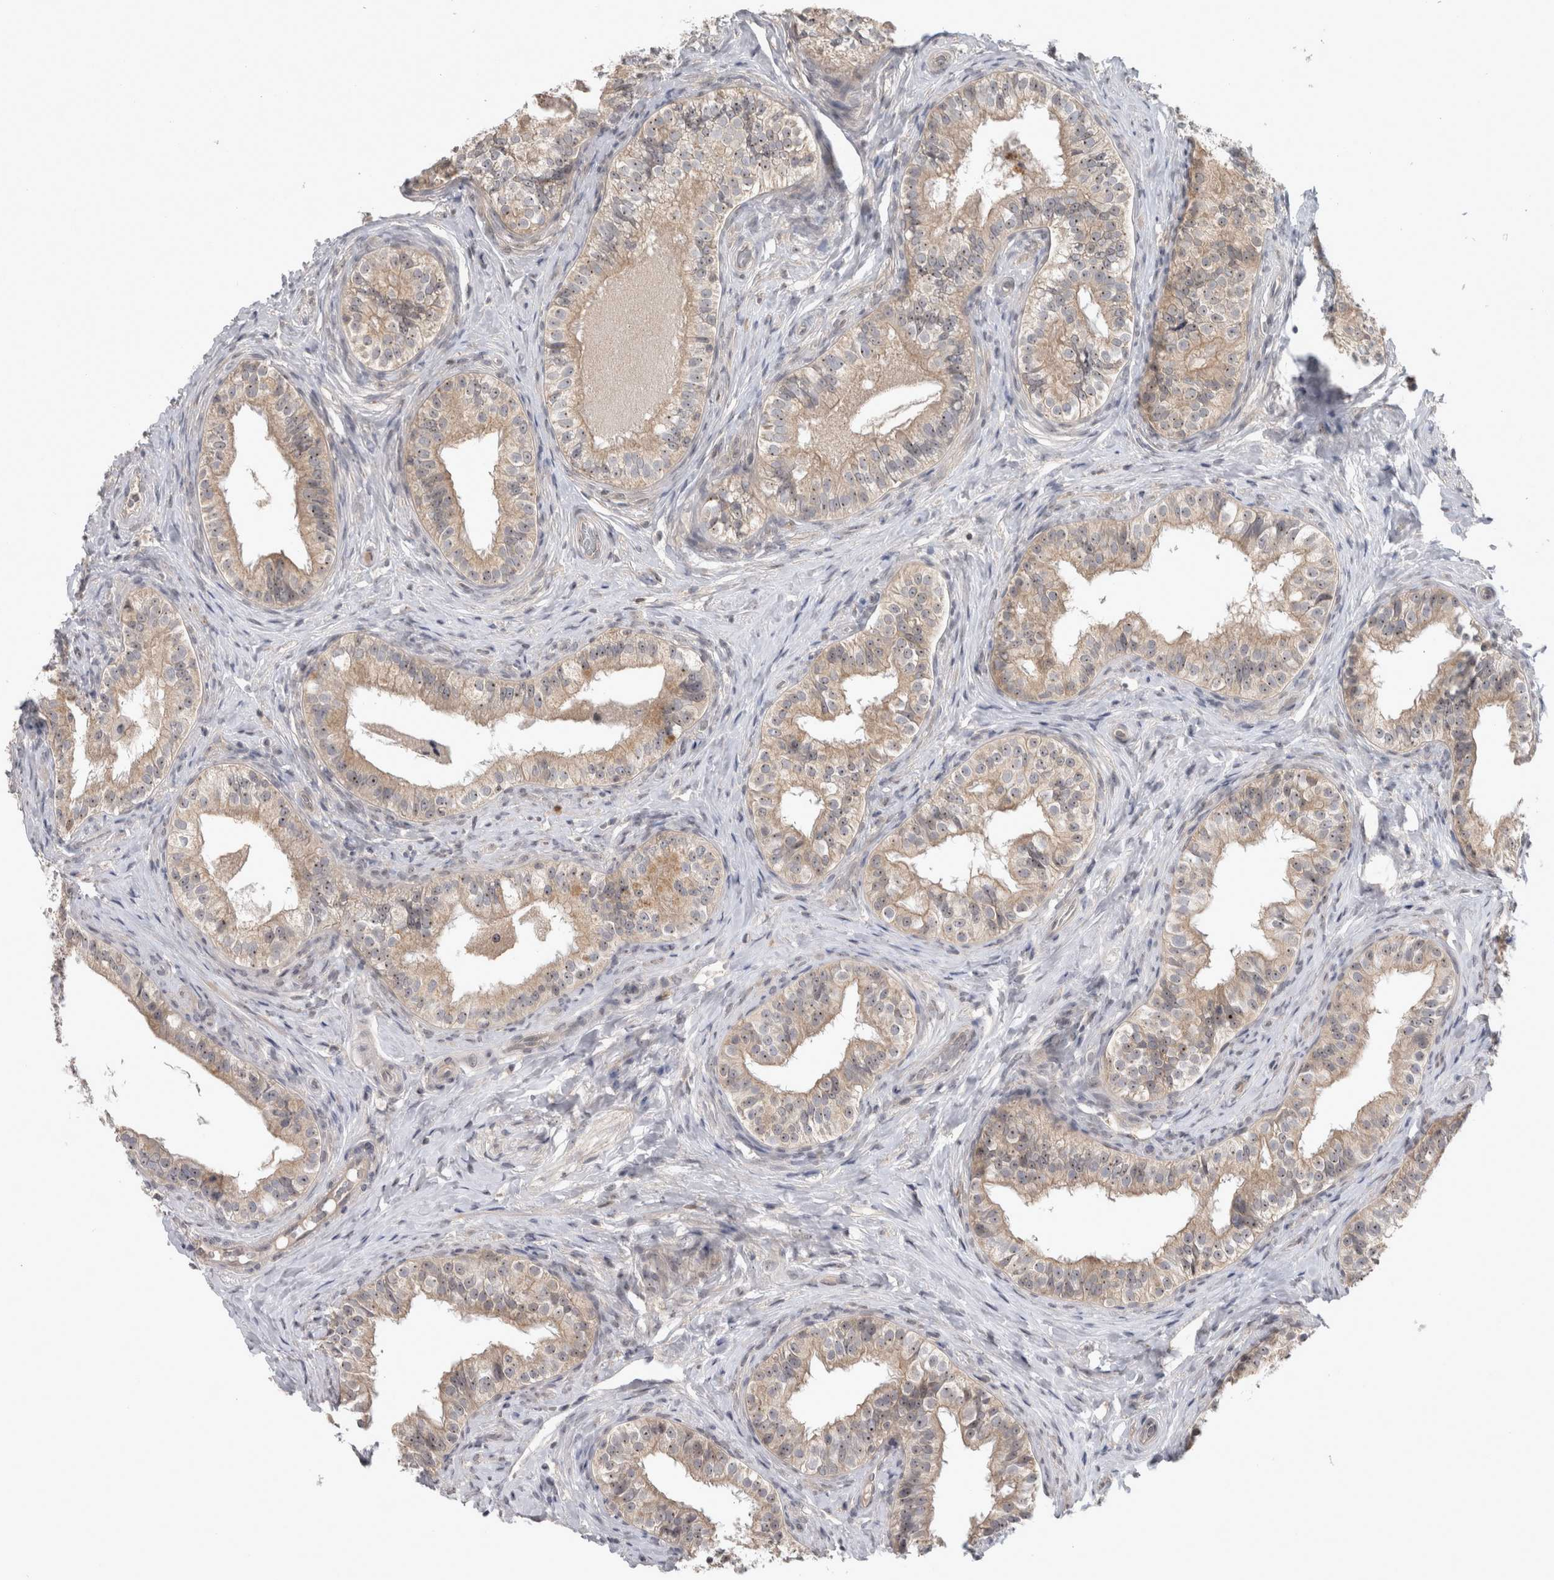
{"staining": {"intensity": "moderate", "quantity": "25%-75%", "location": "cytoplasmic/membranous,nuclear"}, "tissue": "epididymis", "cell_type": "Glandular cells", "image_type": "normal", "snomed": [{"axis": "morphology", "description": "Normal tissue, NOS"}, {"axis": "topography", "description": "Epididymis"}], "caption": "Moderate cytoplasmic/membranous,nuclear staining is present in approximately 25%-75% of glandular cells in benign epididymis. The staining was performed using DAB (3,3'-diaminobenzidine), with brown indicating positive protein expression. Nuclei are stained blue with hematoxylin.", "gene": "RBM28", "patient": {"sex": "male", "age": 49}}